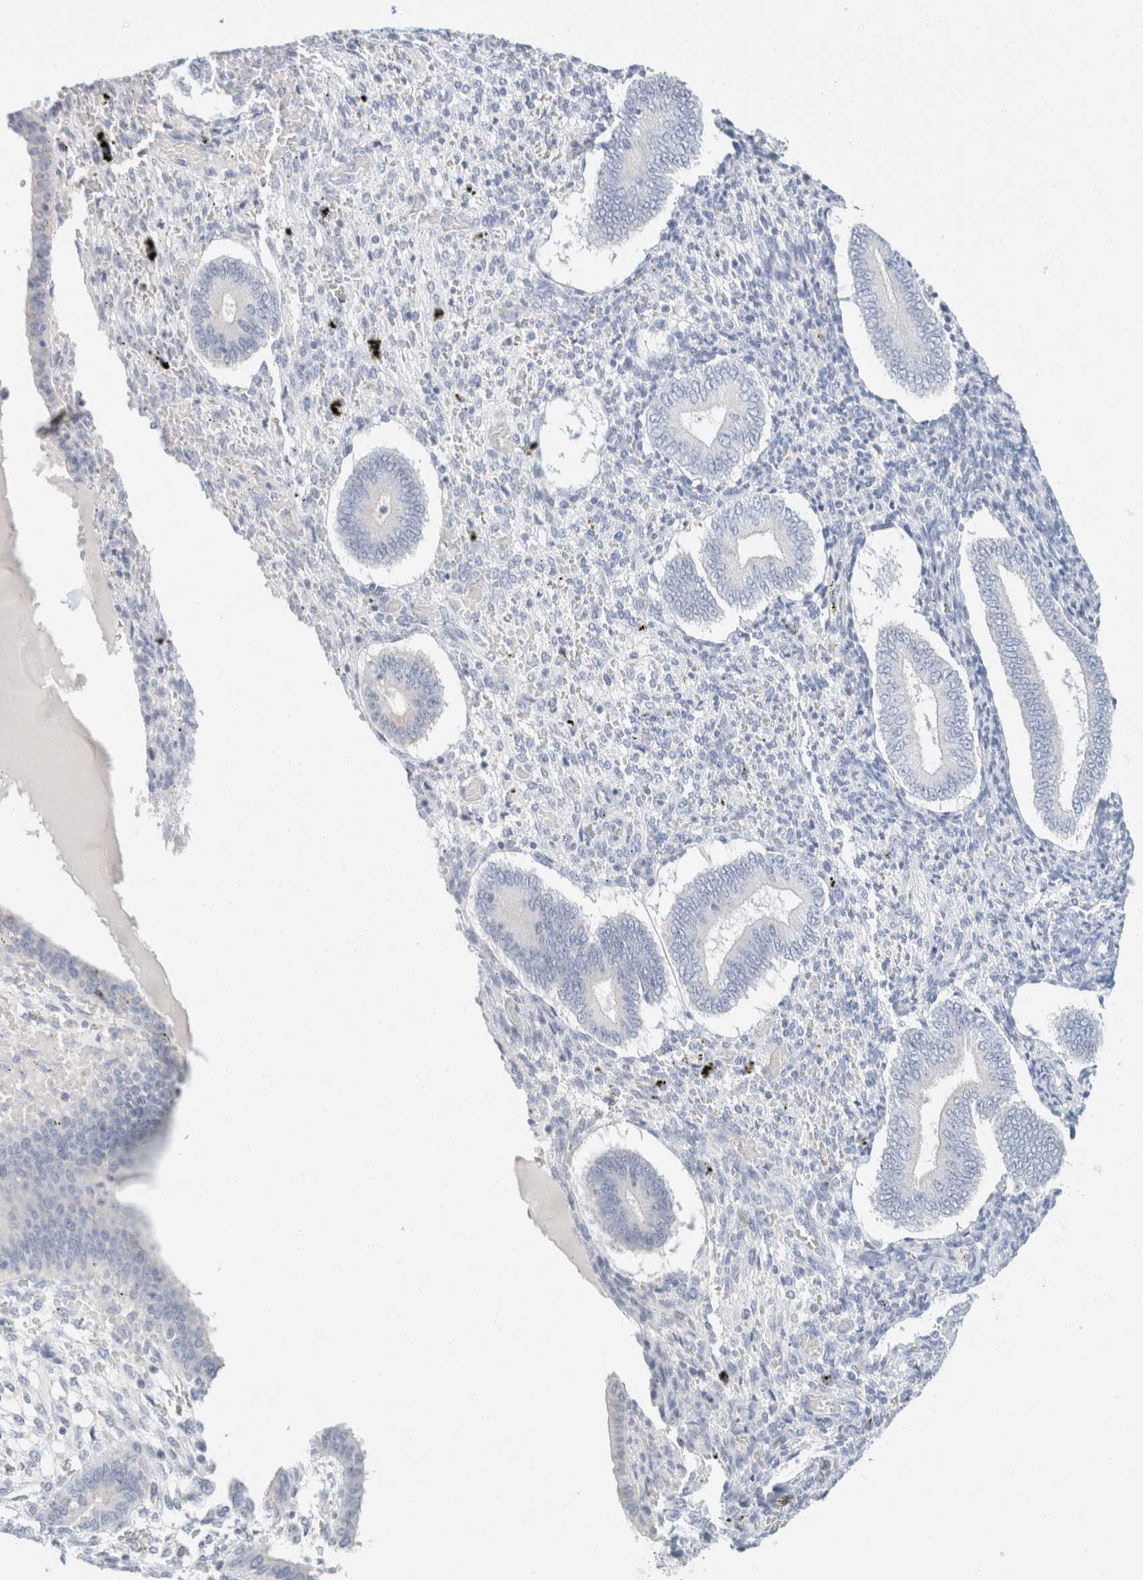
{"staining": {"intensity": "negative", "quantity": "none", "location": "none"}, "tissue": "endometrium", "cell_type": "Cells in endometrial stroma", "image_type": "normal", "snomed": [{"axis": "morphology", "description": "Normal tissue, NOS"}, {"axis": "topography", "description": "Endometrium"}], "caption": "The IHC photomicrograph has no significant staining in cells in endometrial stroma of endometrium.", "gene": "KRT20", "patient": {"sex": "female", "age": 42}}